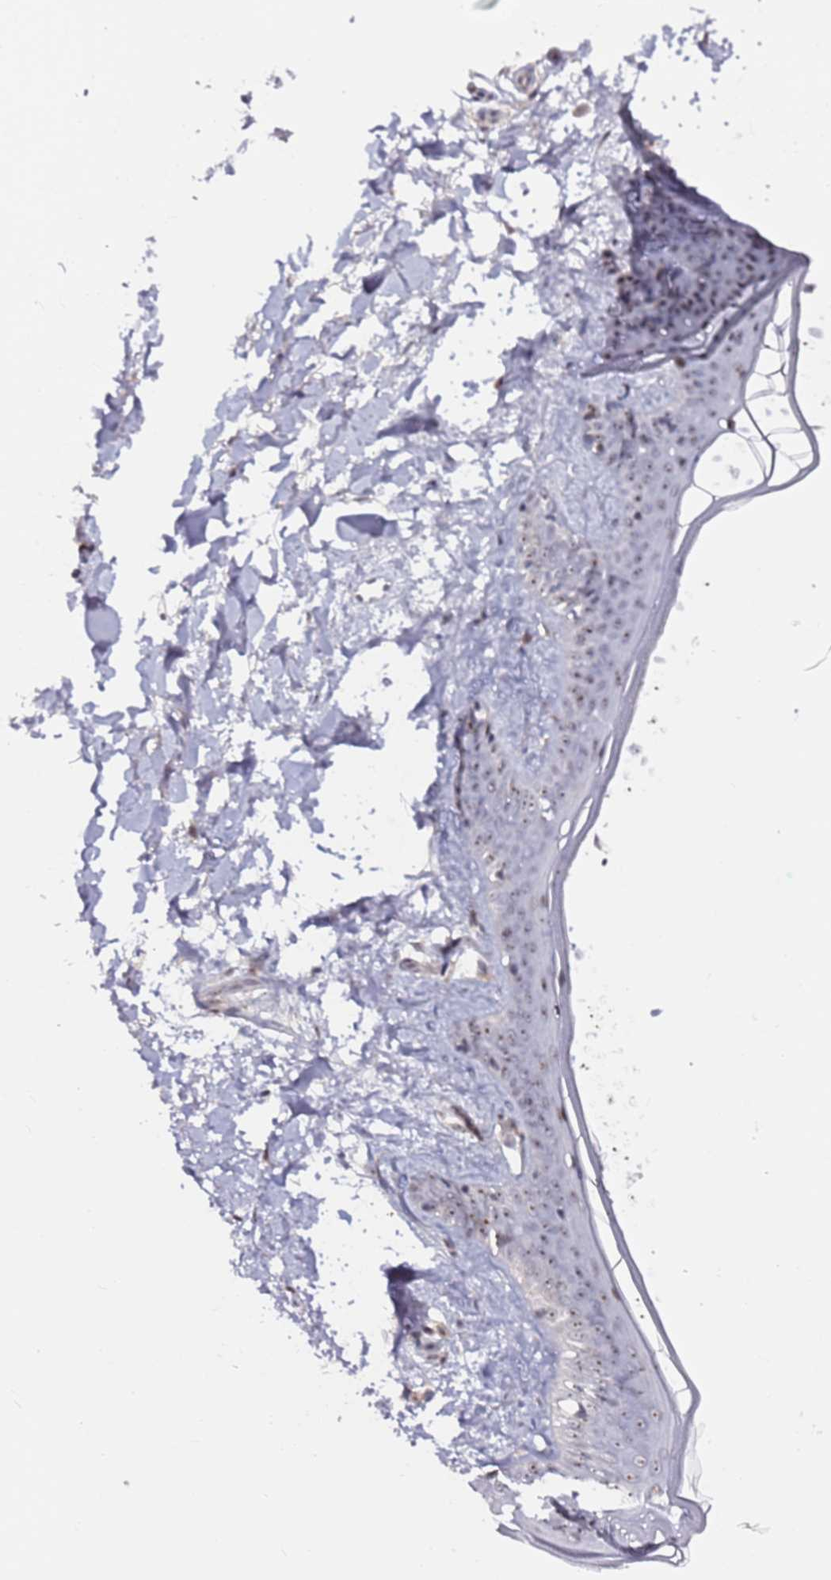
{"staining": {"intensity": "moderate", "quantity": ">75%", "location": "nuclear"}, "tissue": "skin", "cell_type": "Fibroblasts", "image_type": "normal", "snomed": [{"axis": "morphology", "description": "Normal tissue, NOS"}, {"axis": "topography", "description": "Skin"}], "caption": "Immunohistochemistry (IHC) of unremarkable skin reveals medium levels of moderate nuclear expression in about >75% of fibroblasts.", "gene": "FCF1", "patient": {"sex": "female", "age": 34}}